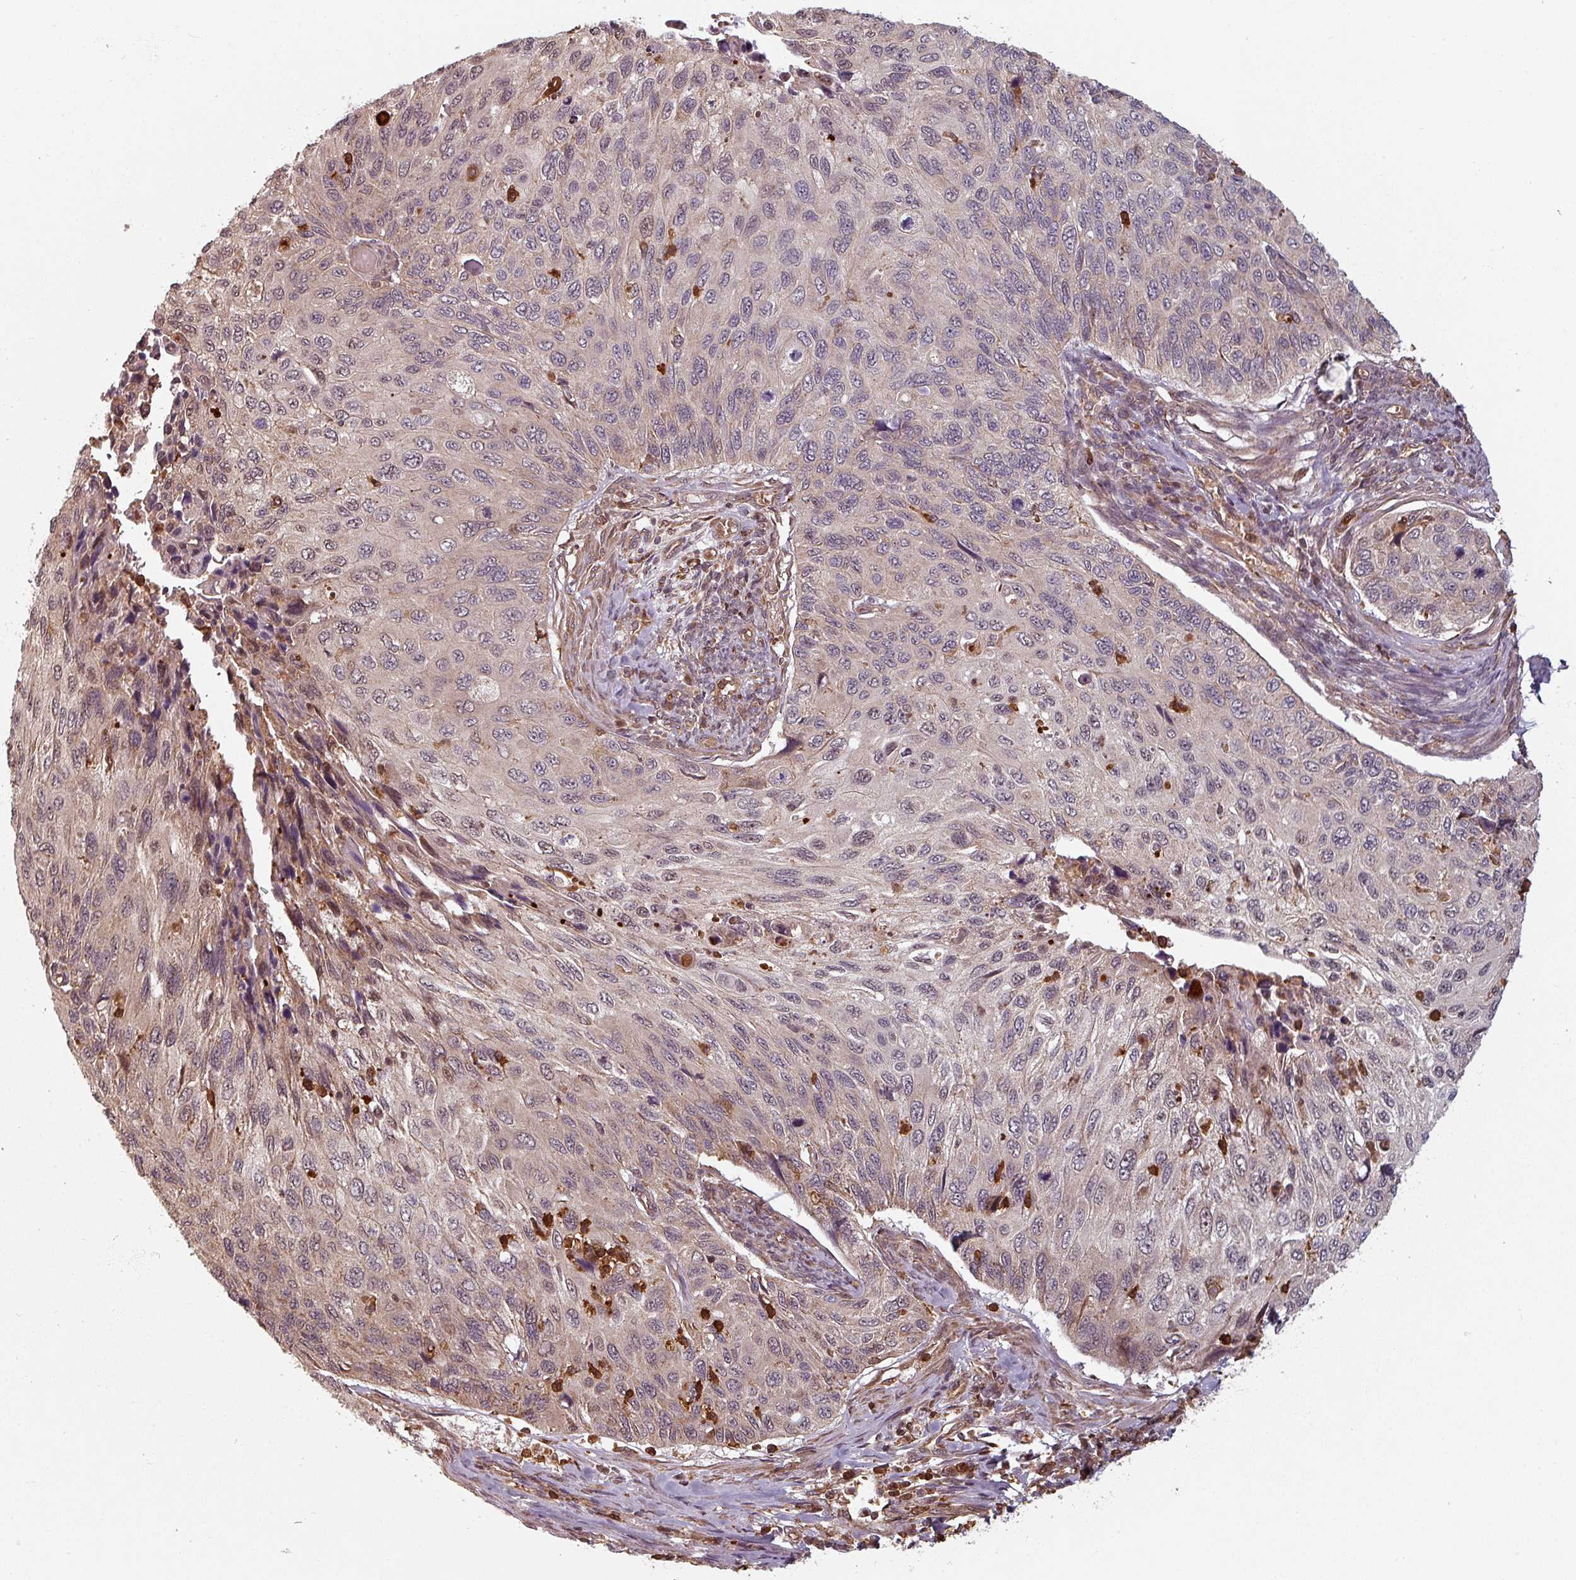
{"staining": {"intensity": "negative", "quantity": "none", "location": "none"}, "tissue": "cervical cancer", "cell_type": "Tumor cells", "image_type": "cancer", "snomed": [{"axis": "morphology", "description": "Squamous cell carcinoma, NOS"}, {"axis": "topography", "description": "Cervix"}], "caption": "Squamous cell carcinoma (cervical) was stained to show a protein in brown. There is no significant staining in tumor cells.", "gene": "EID1", "patient": {"sex": "female", "age": 70}}